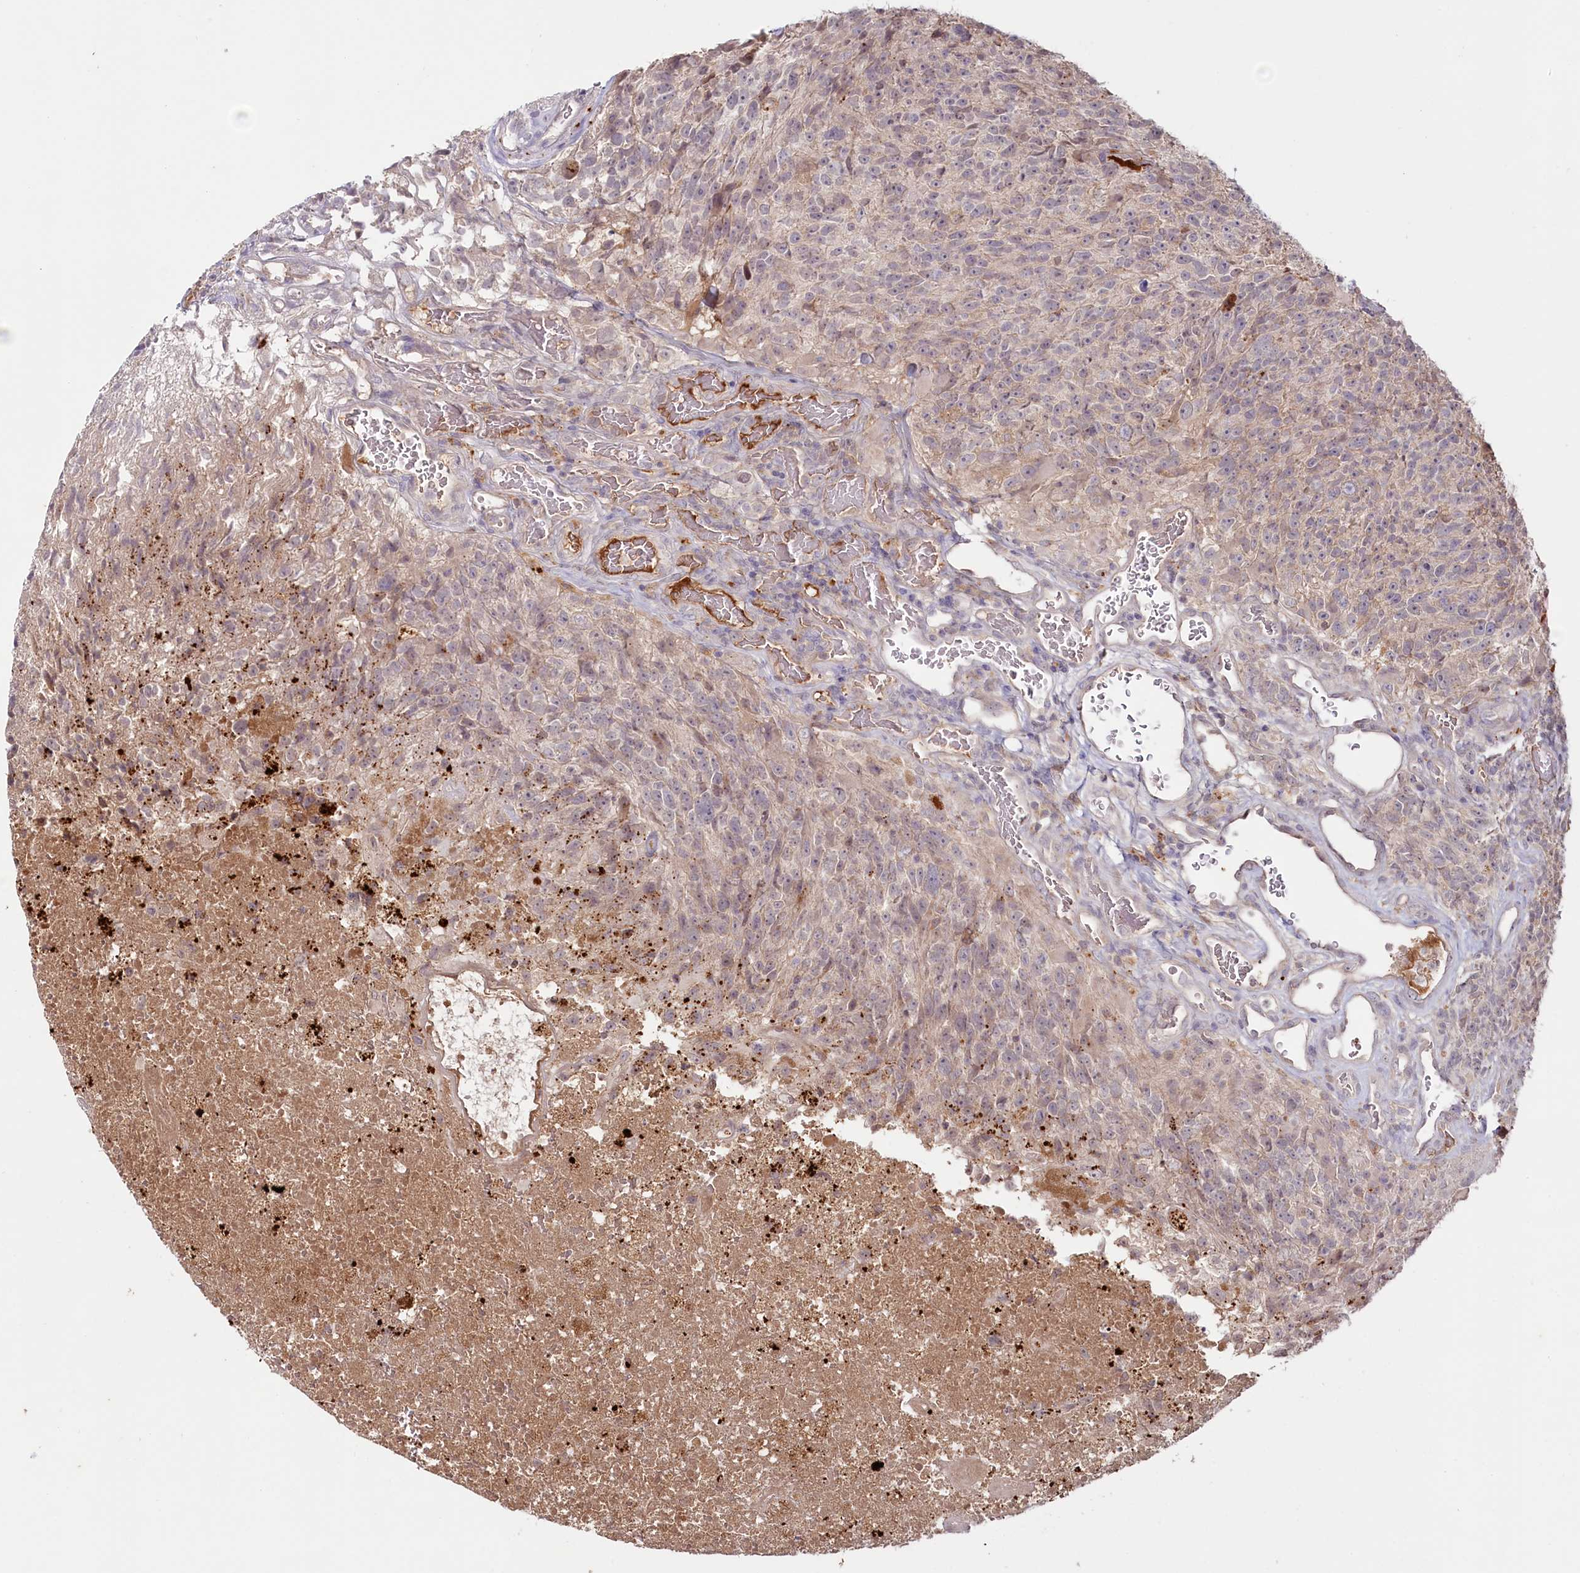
{"staining": {"intensity": "weak", "quantity": "<25%", "location": "cytoplasmic/membranous"}, "tissue": "glioma", "cell_type": "Tumor cells", "image_type": "cancer", "snomed": [{"axis": "morphology", "description": "Glioma, malignant, High grade"}, {"axis": "topography", "description": "Brain"}], "caption": "The micrograph exhibits no significant expression in tumor cells of glioma.", "gene": "PSAPL1", "patient": {"sex": "male", "age": 76}}